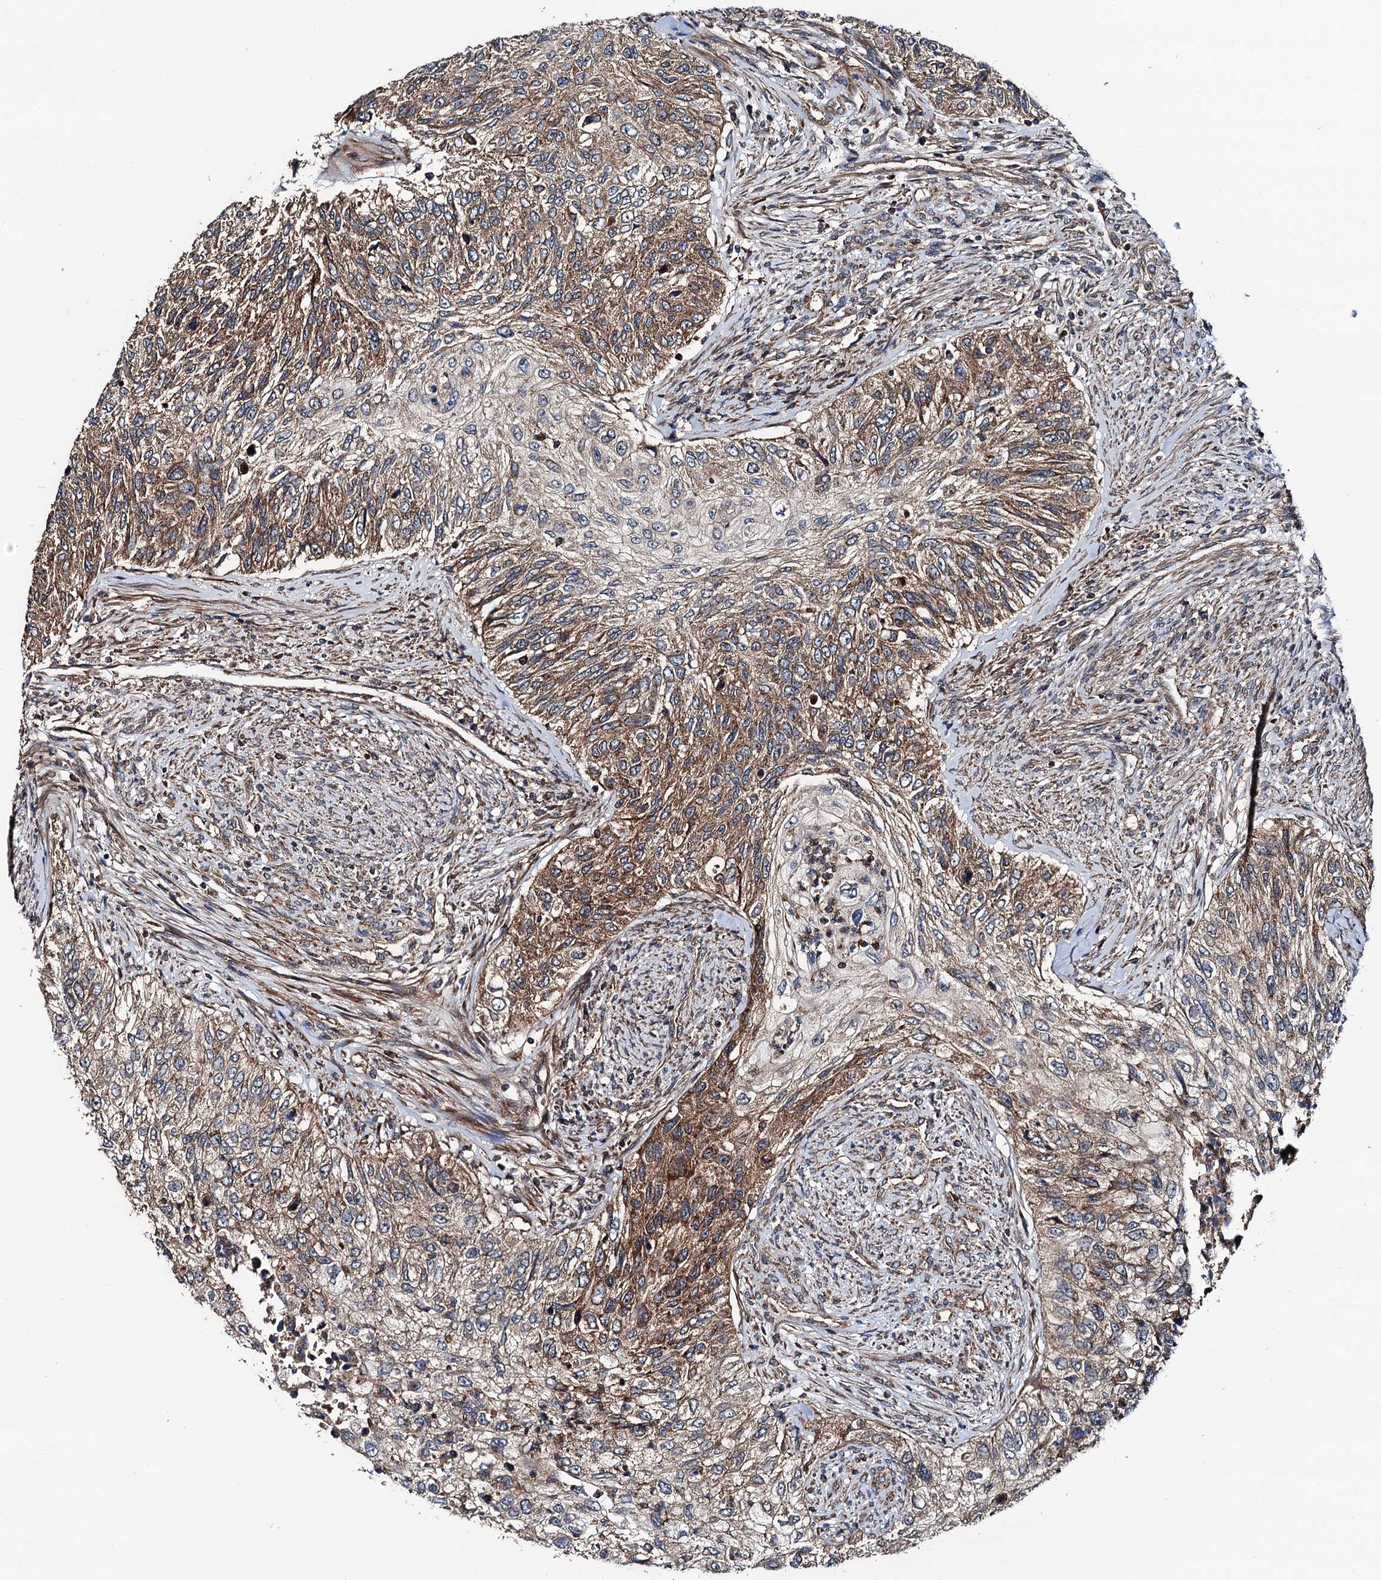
{"staining": {"intensity": "moderate", "quantity": ">75%", "location": "cytoplasmic/membranous"}, "tissue": "urothelial cancer", "cell_type": "Tumor cells", "image_type": "cancer", "snomed": [{"axis": "morphology", "description": "Urothelial carcinoma, High grade"}, {"axis": "topography", "description": "Urinary bladder"}], "caption": "Immunohistochemical staining of urothelial cancer reveals medium levels of moderate cytoplasmic/membranous protein expression in about >75% of tumor cells. The staining is performed using DAB (3,3'-diaminobenzidine) brown chromogen to label protein expression. The nuclei are counter-stained blue using hematoxylin.", "gene": "NEK1", "patient": {"sex": "female", "age": 60}}